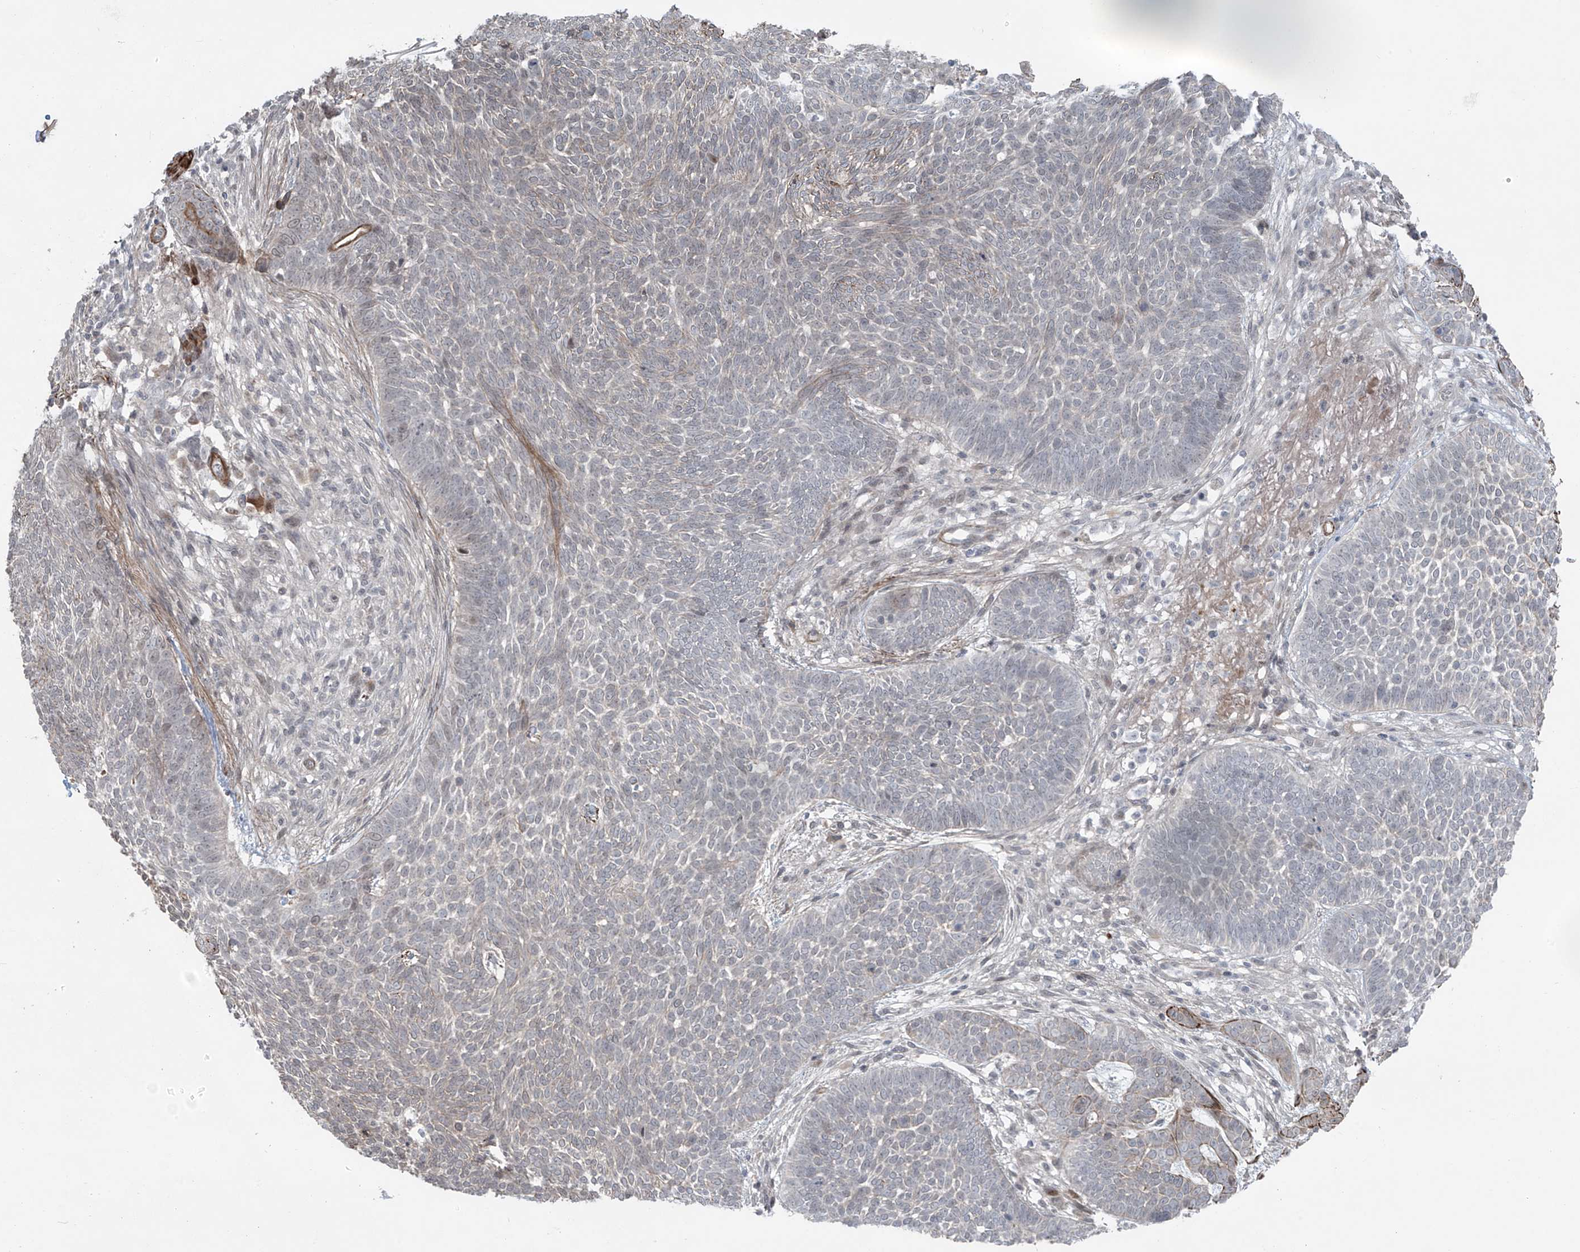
{"staining": {"intensity": "negative", "quantity": "none", "location": "none"}, "tissue": "skin cancer", "cell_type": "Tumor cells", "image_type": "cancer", "snomed": [{"axis": "morphology", "description": "Normal tissue, NOS"}, {"axis": "morphology", "description": "Basal cell carcinoma"}, {"axis": "topography", "description": "Skin"}], "caption": "Tumor cells are negative for brown protein staining in basal cell carcinoma (skin).", "gene": "RASGEF1A", "patient": {"sex": "male", "age": 64}}